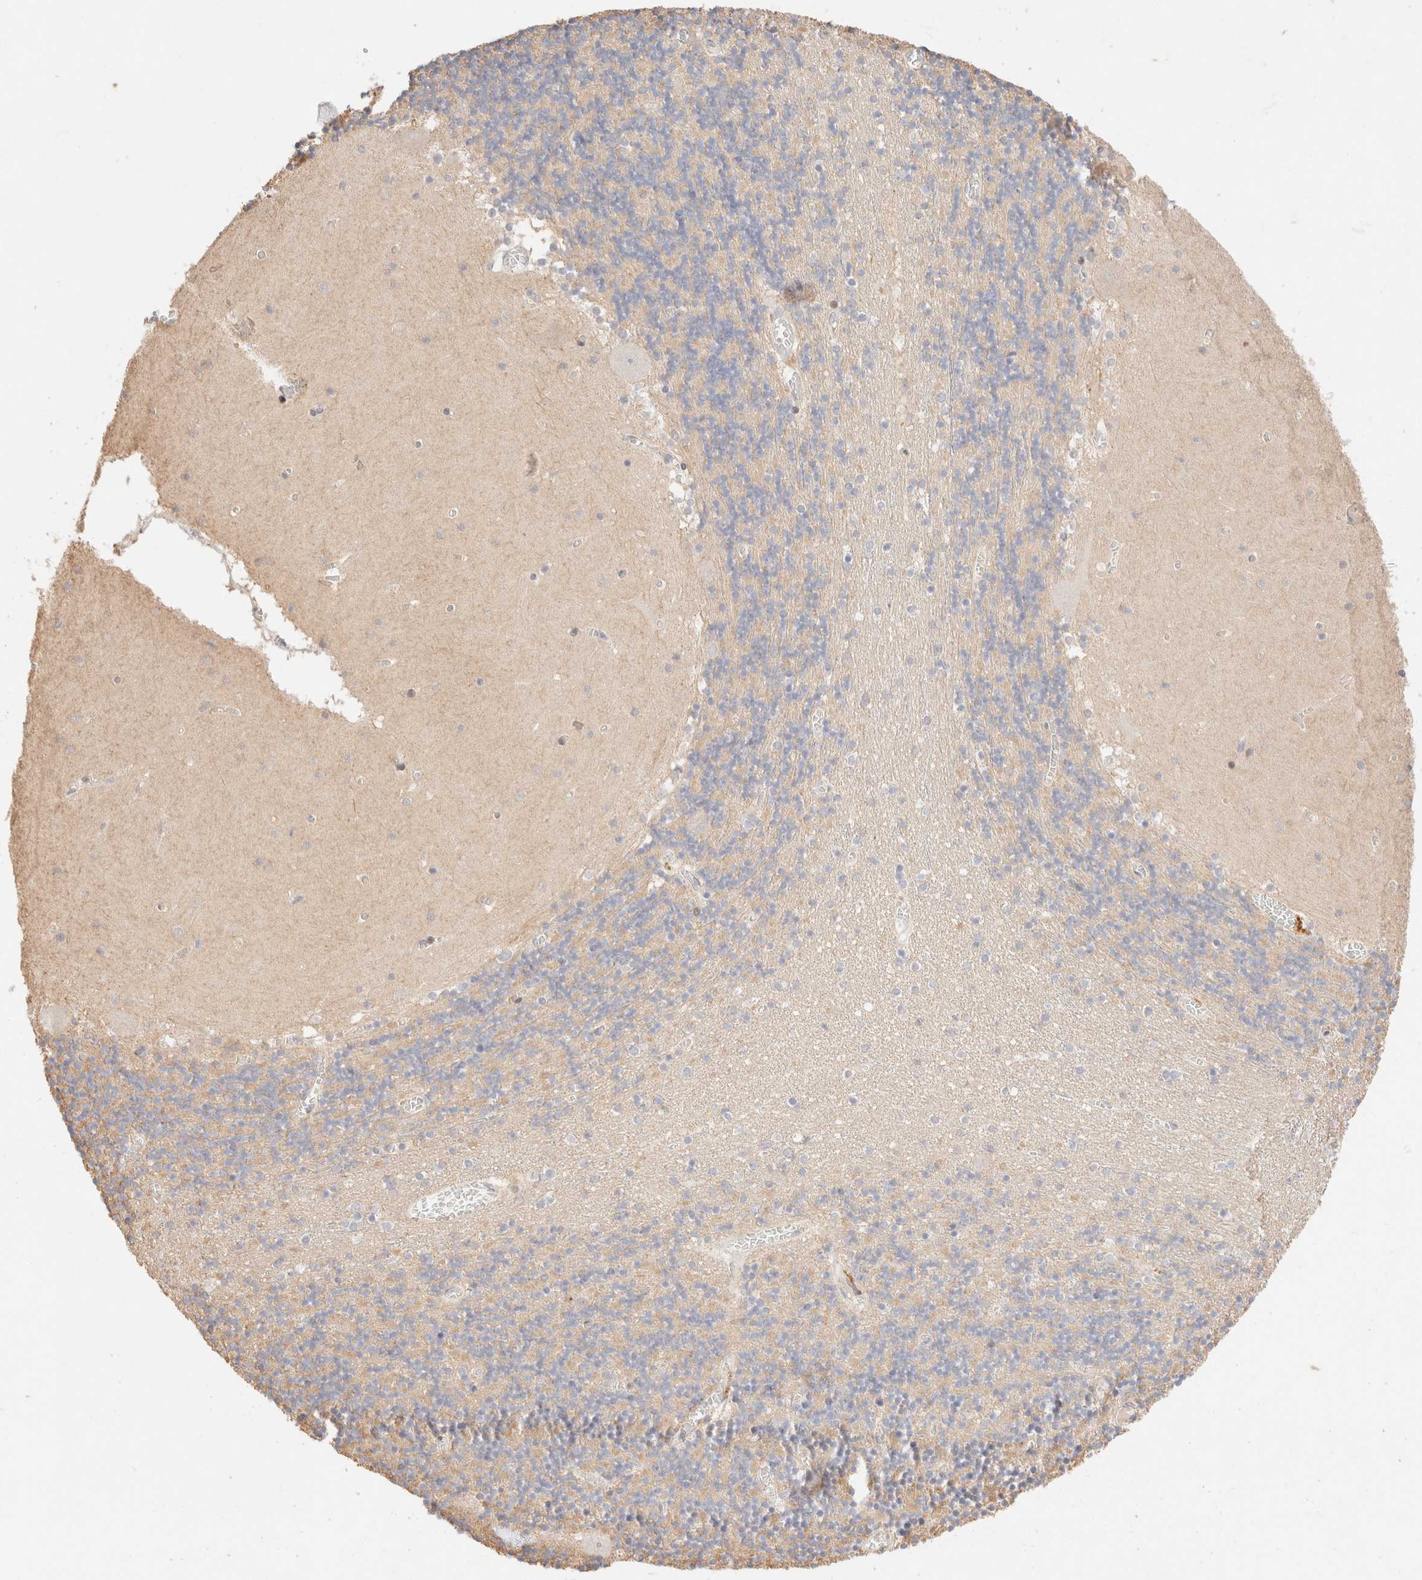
{"staining": {"intensity": "weak", "quantity": "25%-75%", "location": "cytoplasmic/membranous"}, "tissue": "cerebellum", "cell_type": "Cells in granular layer", "image_type": "normal", "snomed": [{"axis": "morphology", "description": "Normal tissue, NOS"}, {"axis": "topography", "description": "Cerebellum"}], "caption": "About 25%-75% of cells in granular layer in normal human cerebellum demonstrate weak cytoplasmic/membranous protein positivity as visualized by brown immunohistochemical staining.", "gene": "SNTB1", "patient": {"sex": "female", "age": 28}}